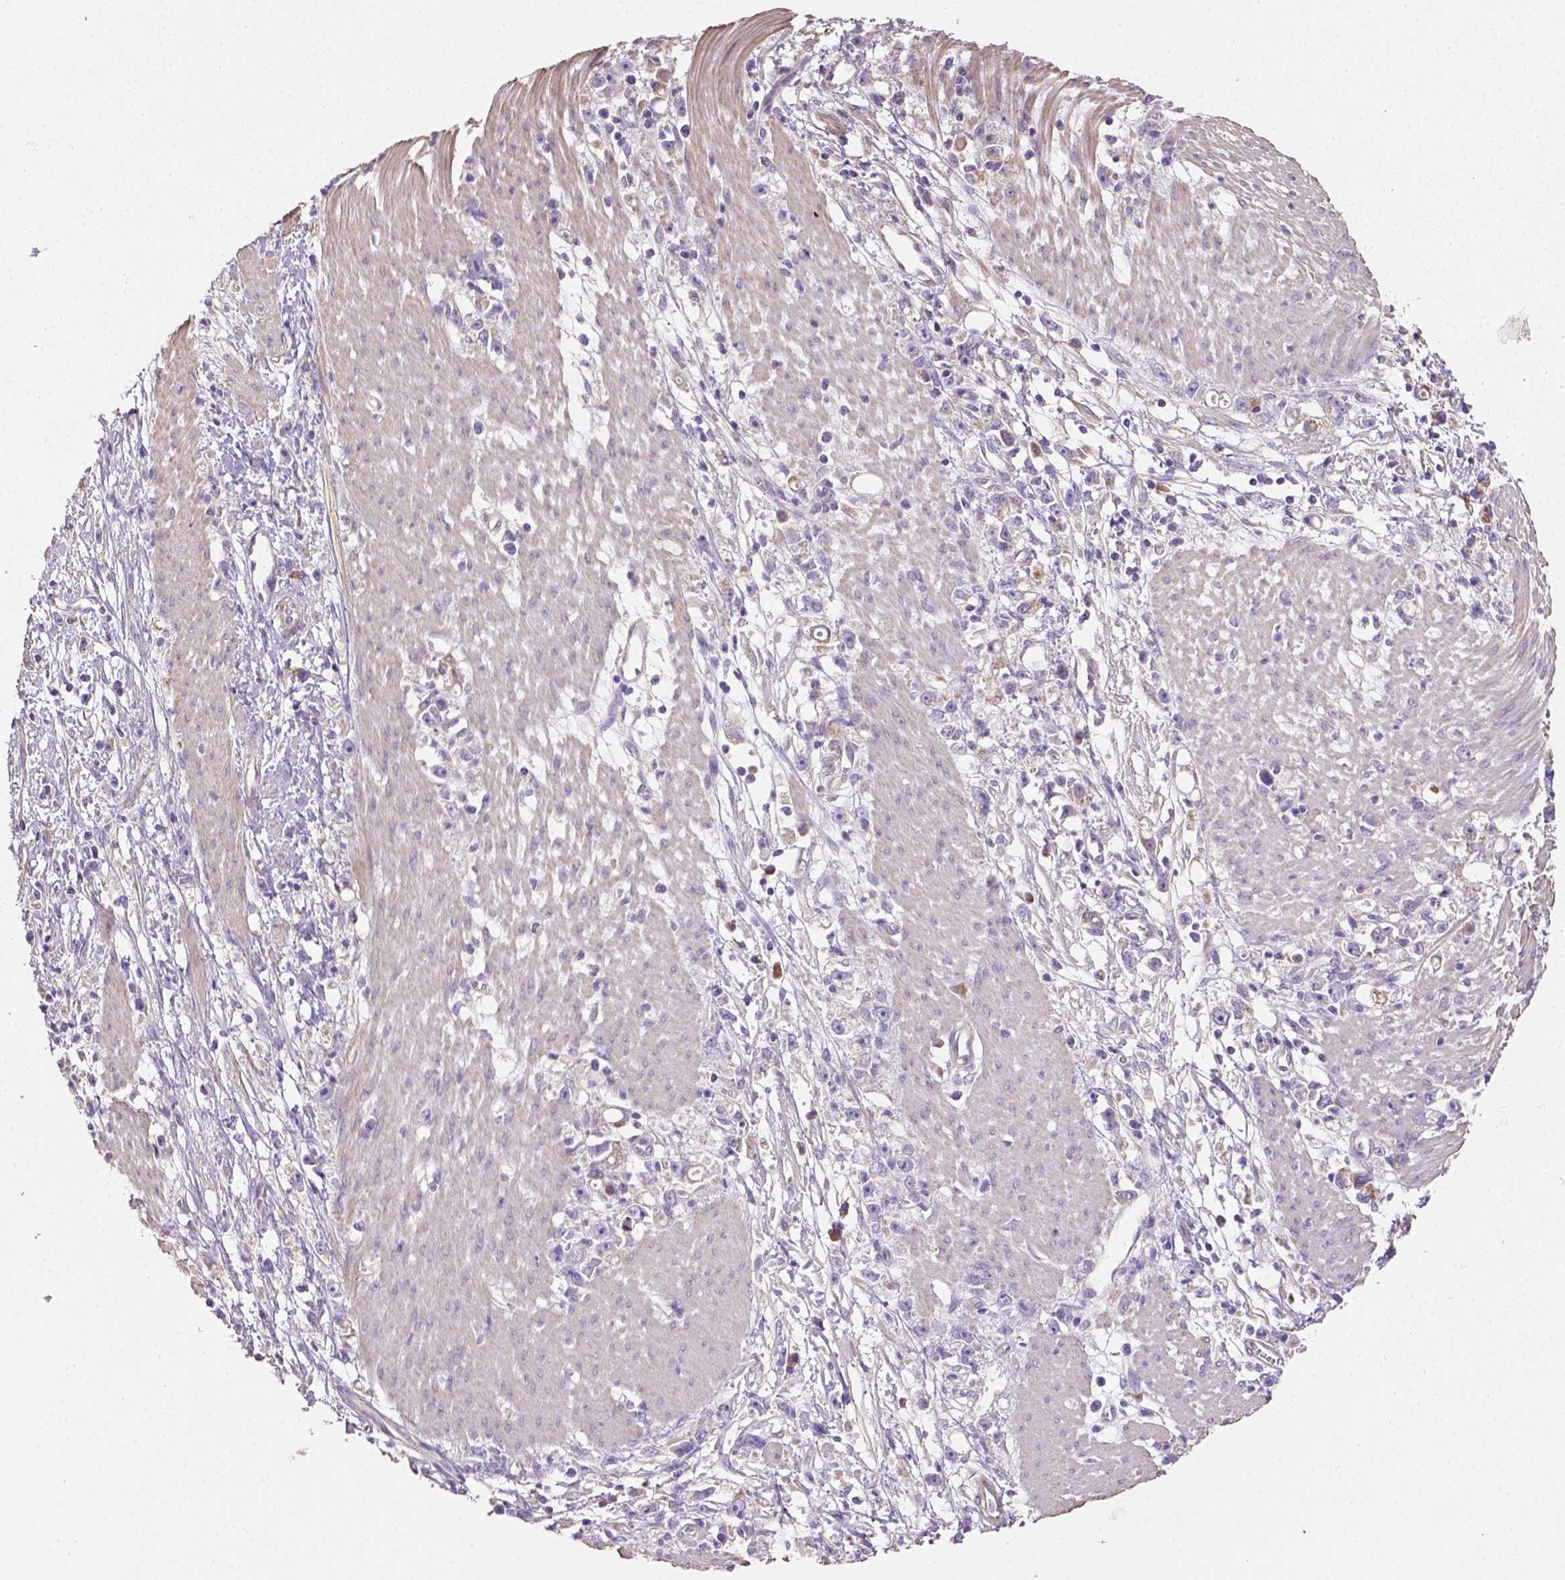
{"staining": {"intensity": "negative", "quantity": "none", "location": "none"}, "tissue": "stomach cancer", "cell_type": "Tumor cells", "image_type": "cancer", "snomed": [{"axis": "morphology", "description": "Adenocarcinoma, NOS"}, {"axis": "topography", "description": "Stomach"}], "caption": "A histopathology image of stomach adenocarcinoma stained for a protein exhibits no brown staining in tumor cells. Brightfield microscopy of immunohistochemistry (IHC) stained with DAB (3,3'-diaminobenzidine) (brown) and hematoxylin (blue), captured at high magnification.", "gene": "HTRA1", "patient": {"sex": "female", "age": 59}}